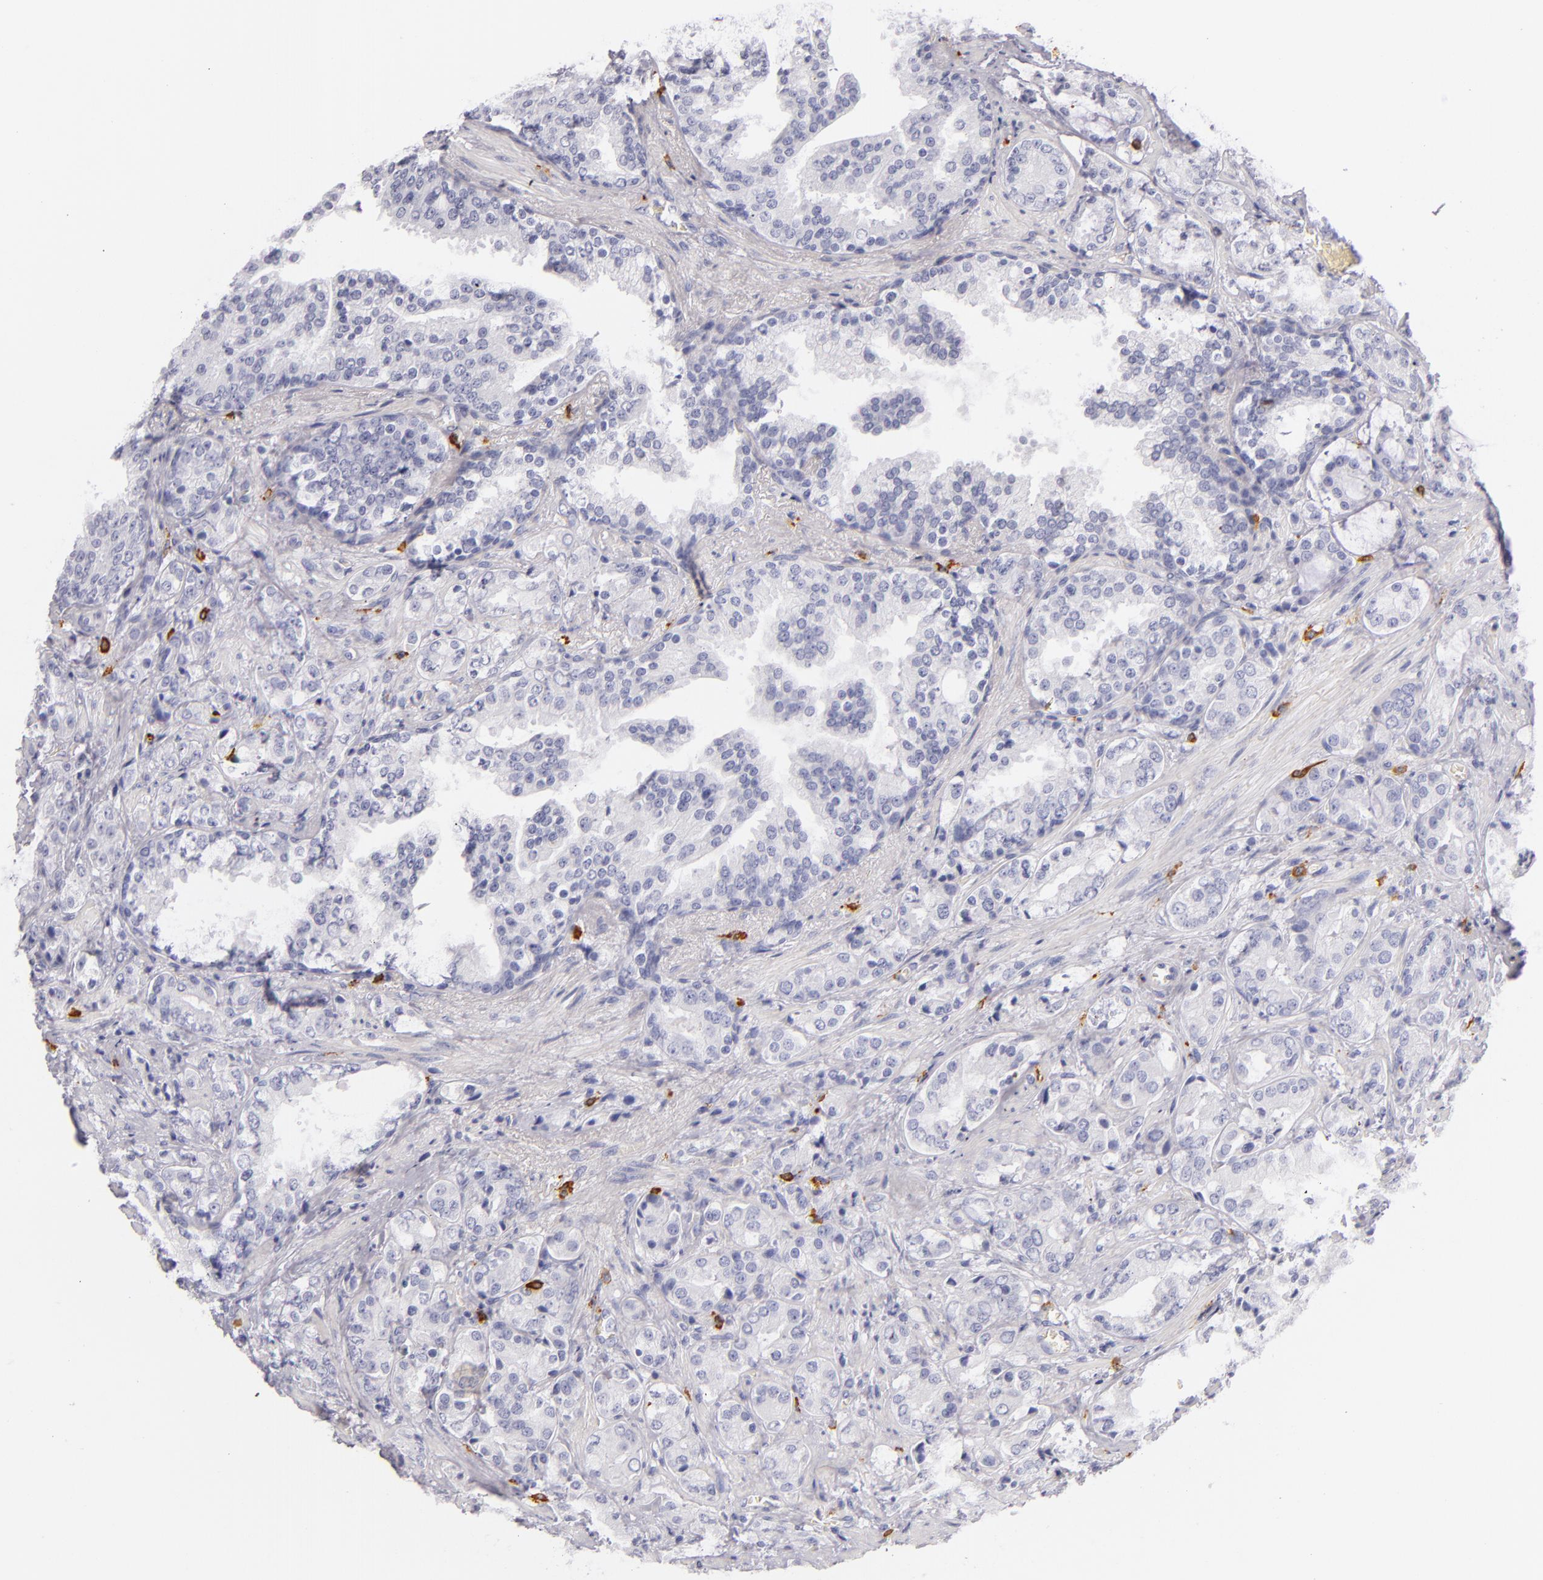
{"staining": {"intensity": "negative", "quantity": "none", "location": "none"}, "tissue": "prostate cancer", "cell_type": "Tumor cells", "image_type": "cancer", "snomed": [{"axis": "morphology", "description": "Adenocarcinoma, Medium grade"}, {"axis": "topography", "description": "Prostate"}], "caption": "Tumor cells show no significant expression in medium-grade adenocarcinoma (prostate).", "gene": "TPSD1", "patient": {"sex": "male", "age": 70}}